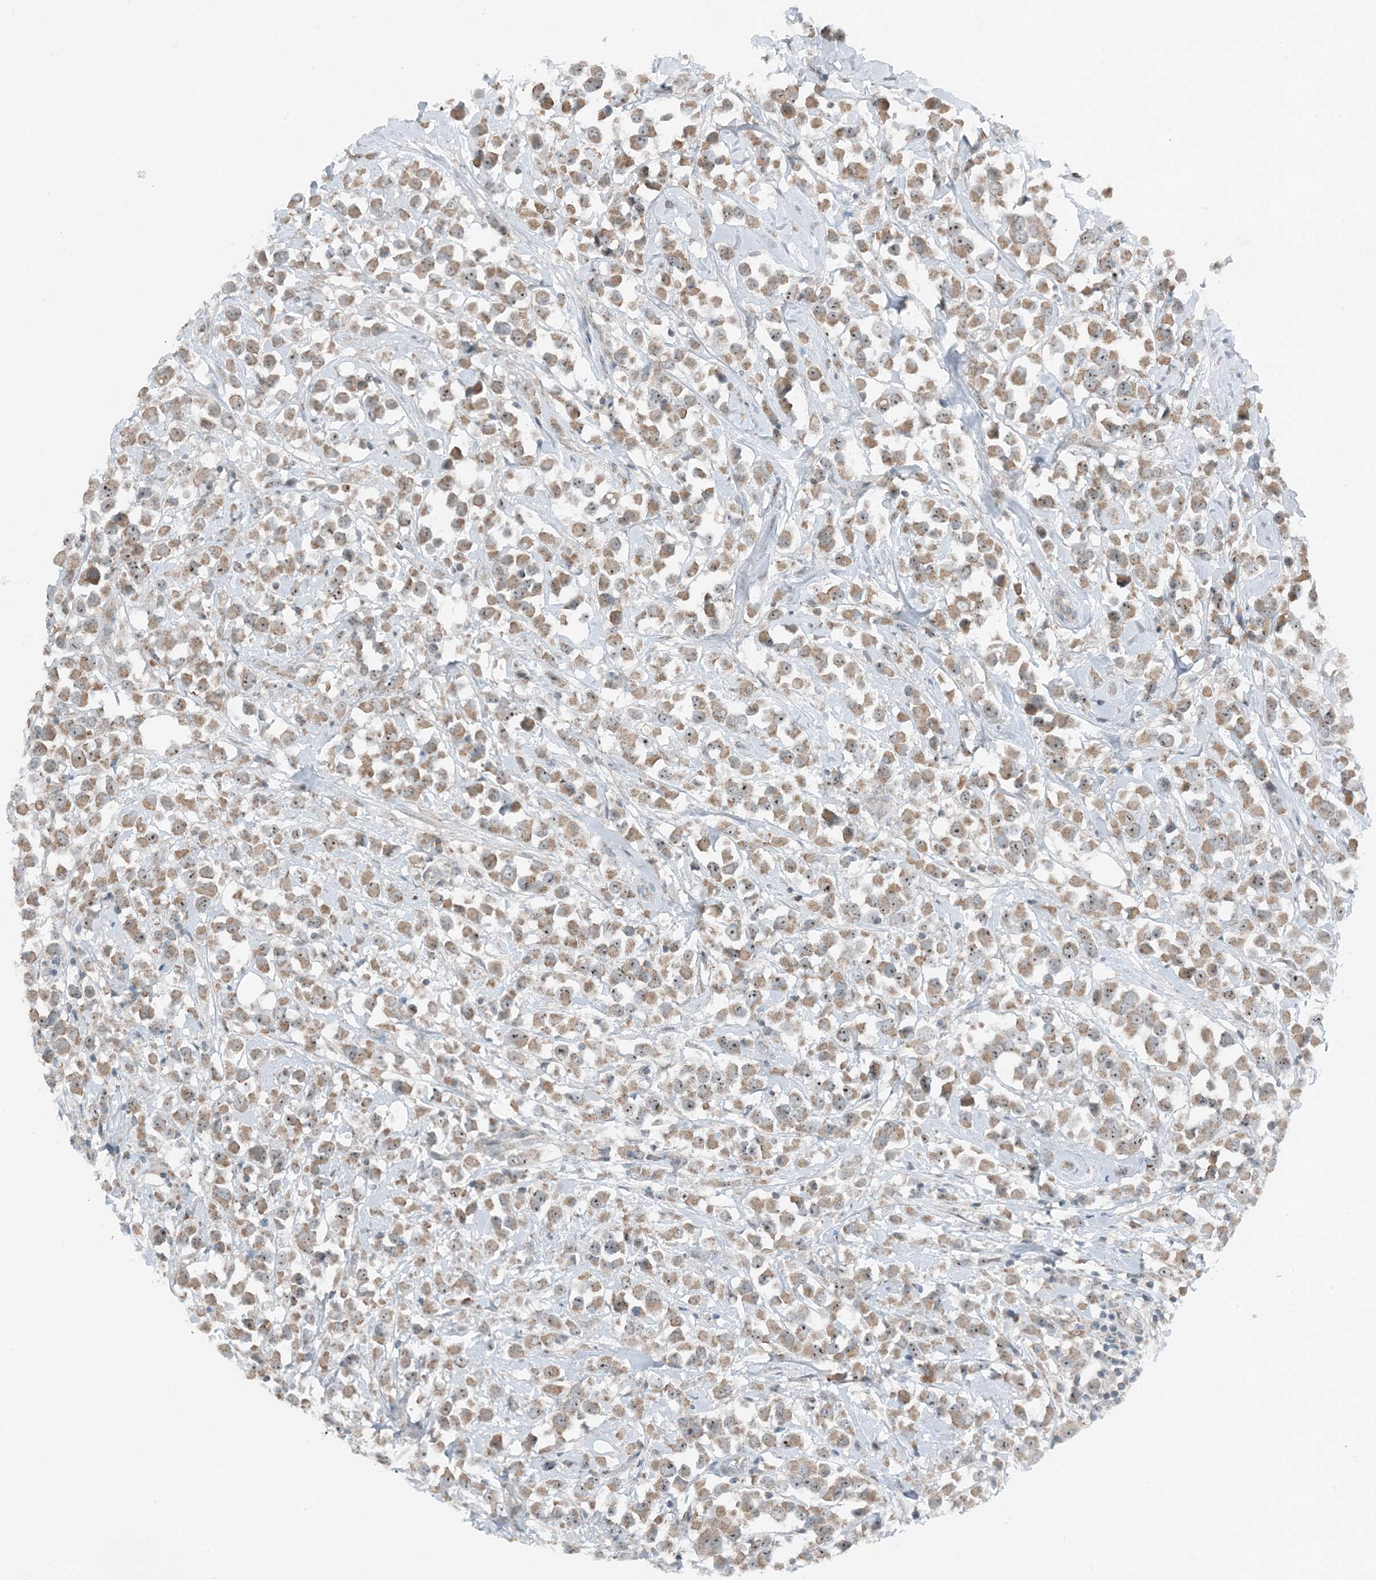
{"staining": {"intensity": "moderate", "quantity": ">75%", "location": "cytoplasmic/membranous"}, "tissue": "breast cancer", "cell_type": "Tumor cells", "image_type": "cancer", "snomed": [{"axis": "morphology", "description": "Duct carcinoma"}, {"axis": "topography", "description": "Breast"}], "caption": "A brown stain shows moderate cytoplasmic/membranous positivity of a protein in infiltrating ductal carcinoma (breast) tumor cells.", "gene": "MITD1", "patient": {"sex": "female", "age": 61}}